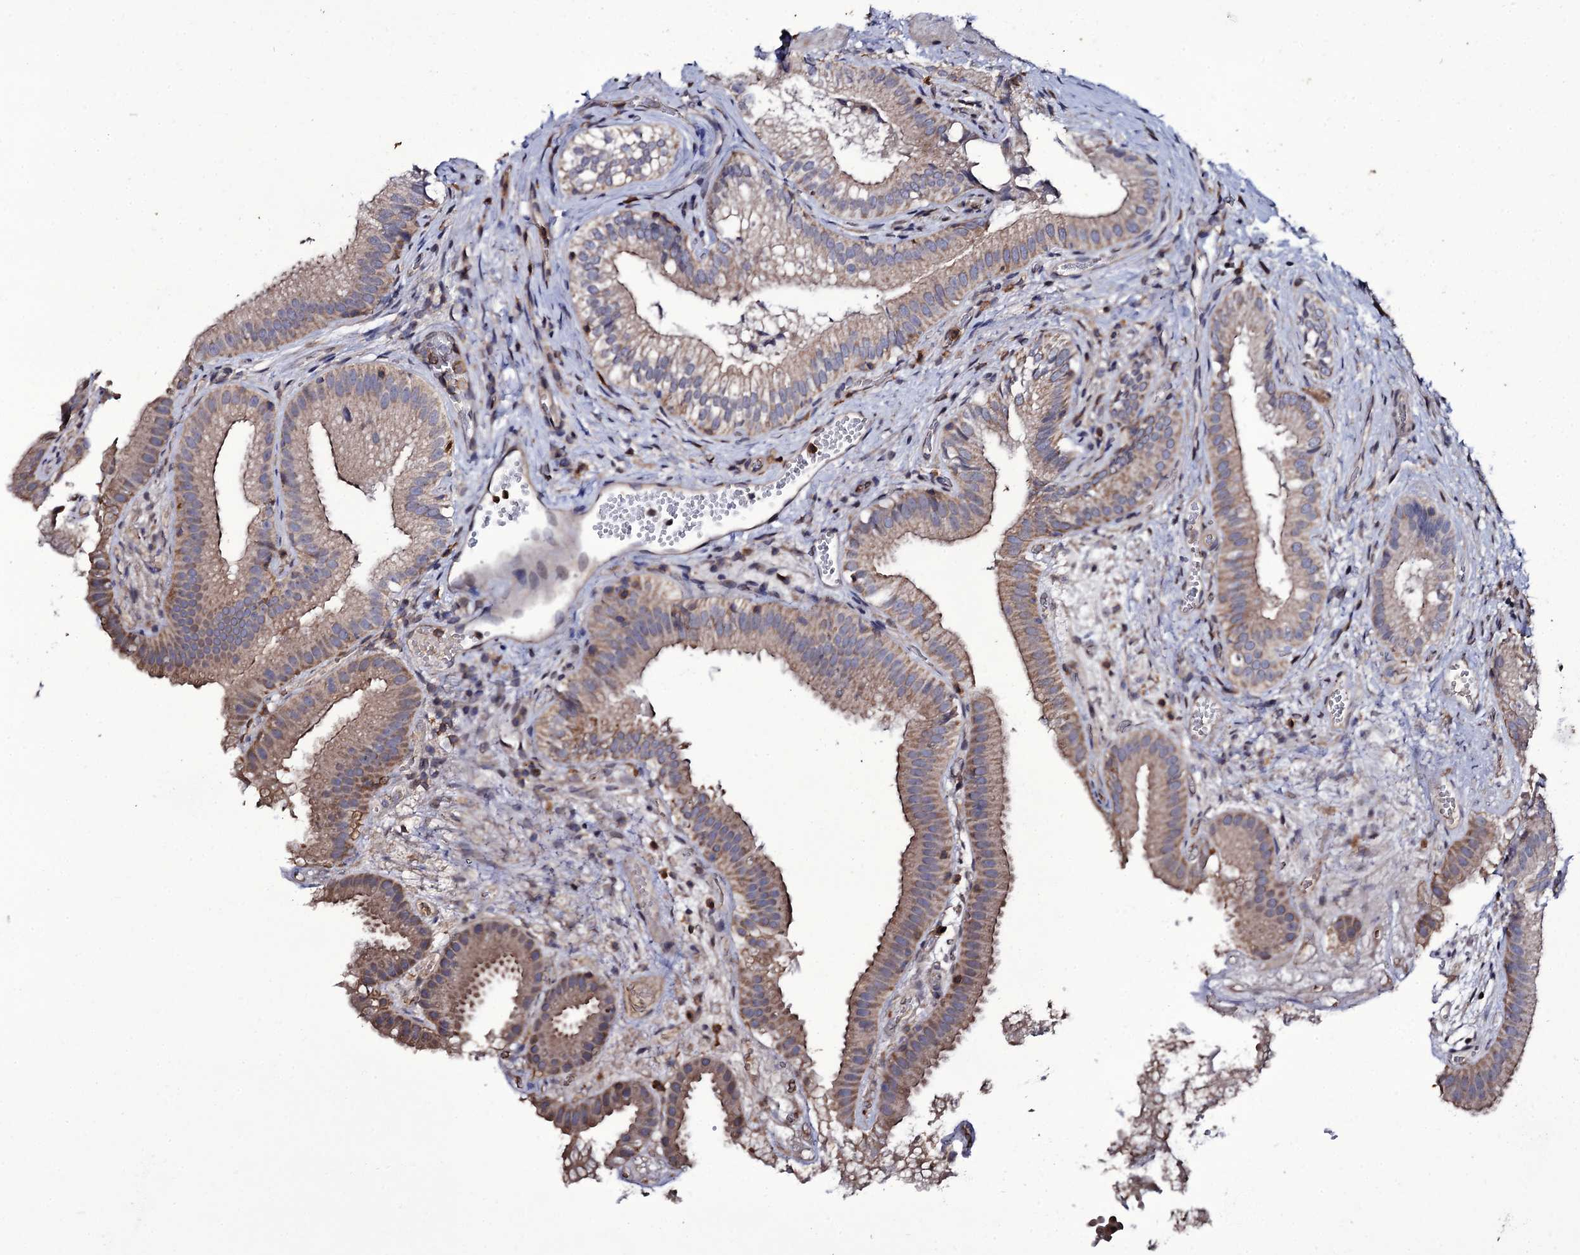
{"staining": {"intensity": "moderate", "quantity": "25%-75%", "location": "cytoplasmic/membranous"}, "tissue": "gallbladder", "cell_type": "Glandular cells", "image_type": "normal", "snomed": [{"axis": "morphology", "description": "Normal tissue, NOS"}, {"axis": "topography", "description": "Gallbladder"}], "caption": "High-power microscopy captured an IHC photomicrograph of benign gallbladder, revealing moderate cytoplasmic/membranous expression in approximately 25%-75% of glandular cells.", "gene": "TTC23", "patient": {"sex": "female", "age": 30}}